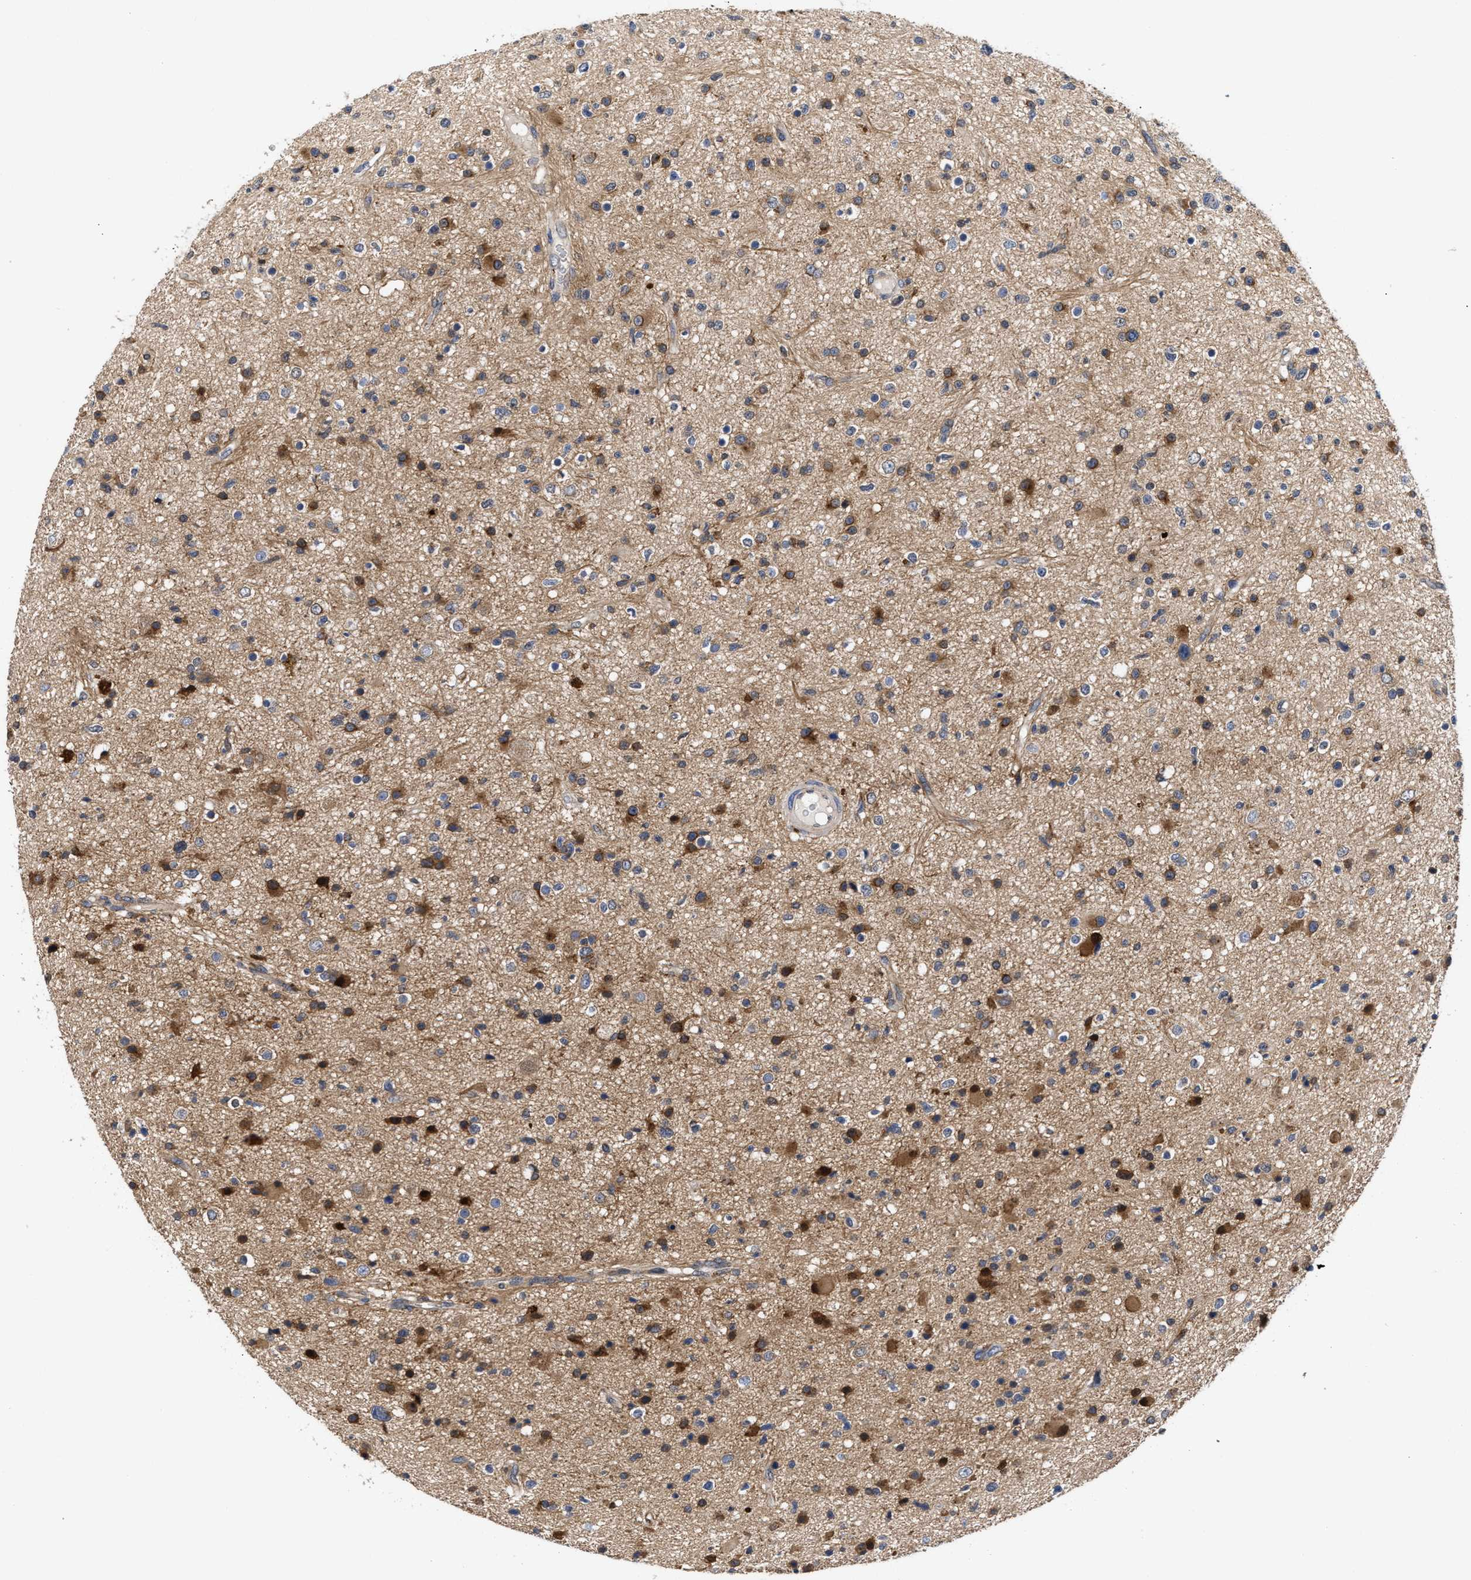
{"staining": {"intensity": "moderate", "quantity": "25%-75%", "location": "cytoplasmic/membranous"}, "tissue": "glioma", "cell_type": "Tumor cells", "image_type": "cancer", "snomed": [{"axis": "morphology", "description": "Glioma, malignant, High grade"}, {"axis": "topography", "description": "Brain"}], "caption": "Immunohistochemical staining of human malignant high-grade glioma shows moderate cytoplasmic/membranous protein staining in approximately 25%-75% of tumor cells.", "gene": "CLIP2", "patient": {"sex": "male", "age": 33}}